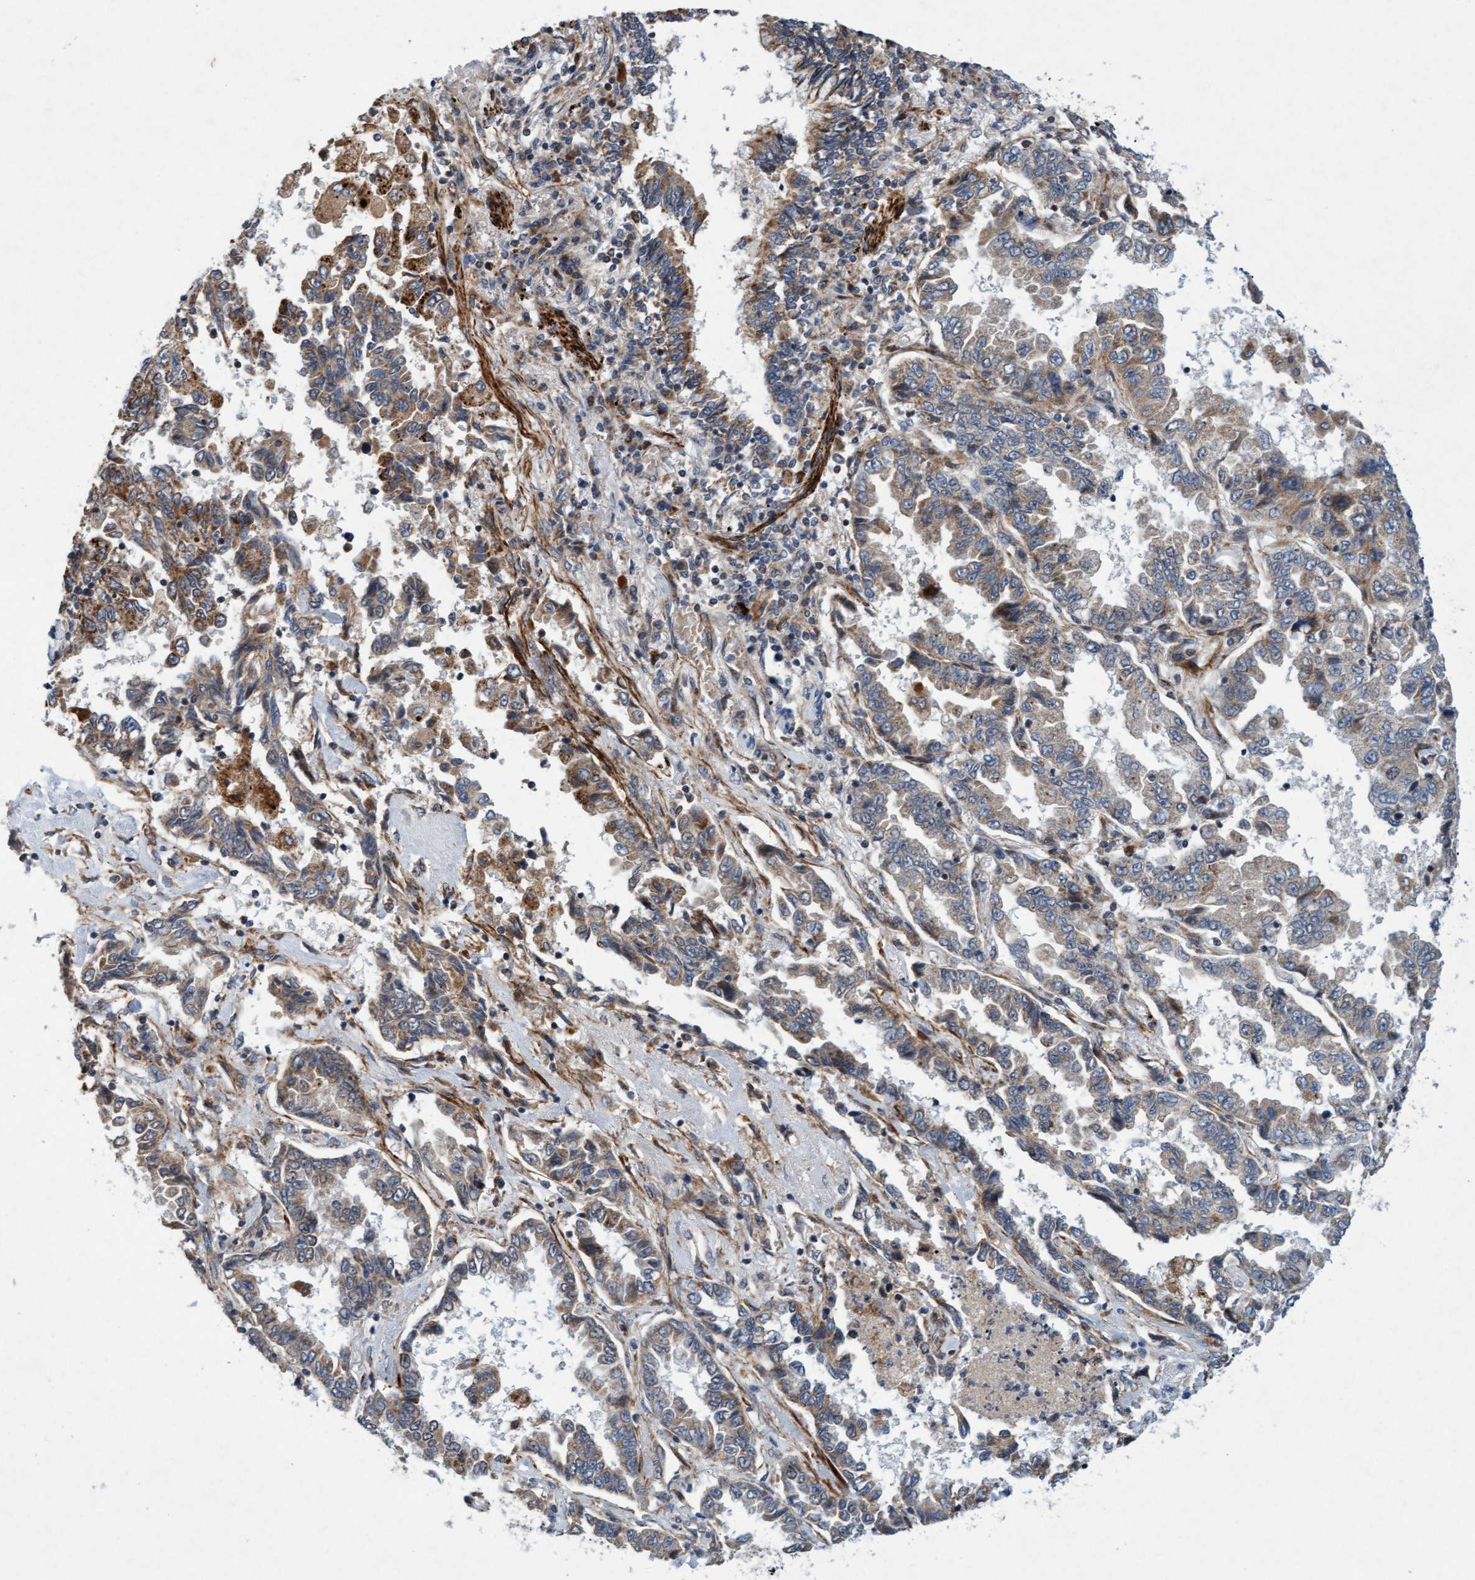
{"staining": {"intensity": "weak", "quantity": ">75%", "location": "cytoplasmic/membranous"}, "tissue": "lung cancer", "cell_type": "Tumor cells", "image_type": "cancer", "snomed": [{"axis": "morphology", "description": "Adenocarcinoma, NOS"}, {"axis": "topography", "description": "Lung"}], "caption": "Approximately >75% of tumor cells in human lung cancer (adenocarcinoma) demonstrate weak cytoplasmic/membranous protein staining as visualized by brown immunohistochemical staining.", "gene": "TMEM70", "patient": {"sex": "female", "age": 51}}